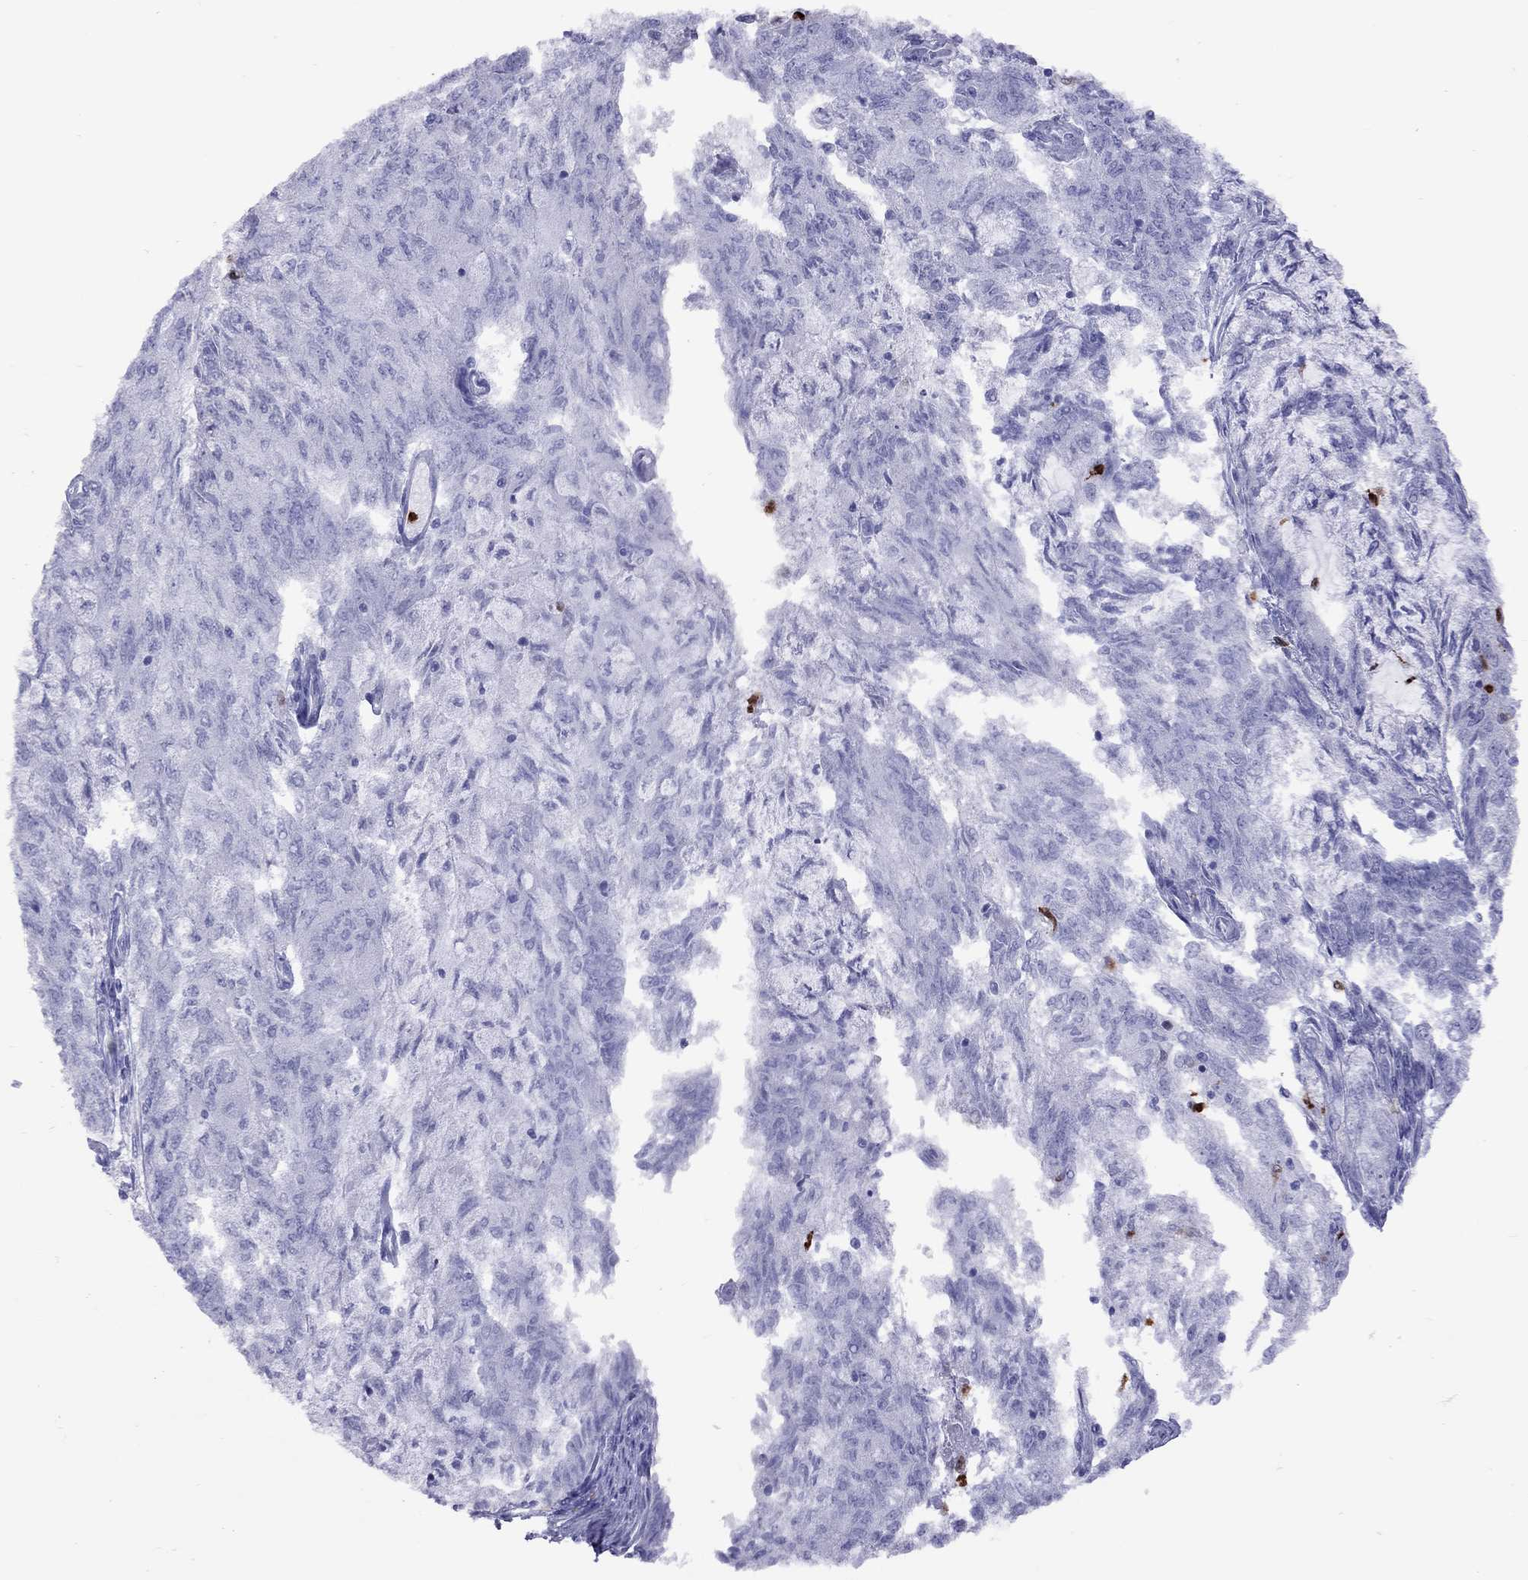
{"staining": {"intensity": "negative", "quantity": "none", "location": "none"}, "tissue": "endometrial cancer", "cell_type": "Tumor cells", "image_type": "cancer", "snomed": [{"axis": "morphology", "description": "Adenocarcinoma, NOS"}, {"axis": "topography", "description": "Endometrium"}], "caption": "Immunohistochemistry (IHC) image of human endometrial cancer (adenocarcinoma) stained for a protein (brown), which reveals no expression in tumor cells.", "gene": "SLAMF1", "patient": {"sex": "female", "age": 82}}